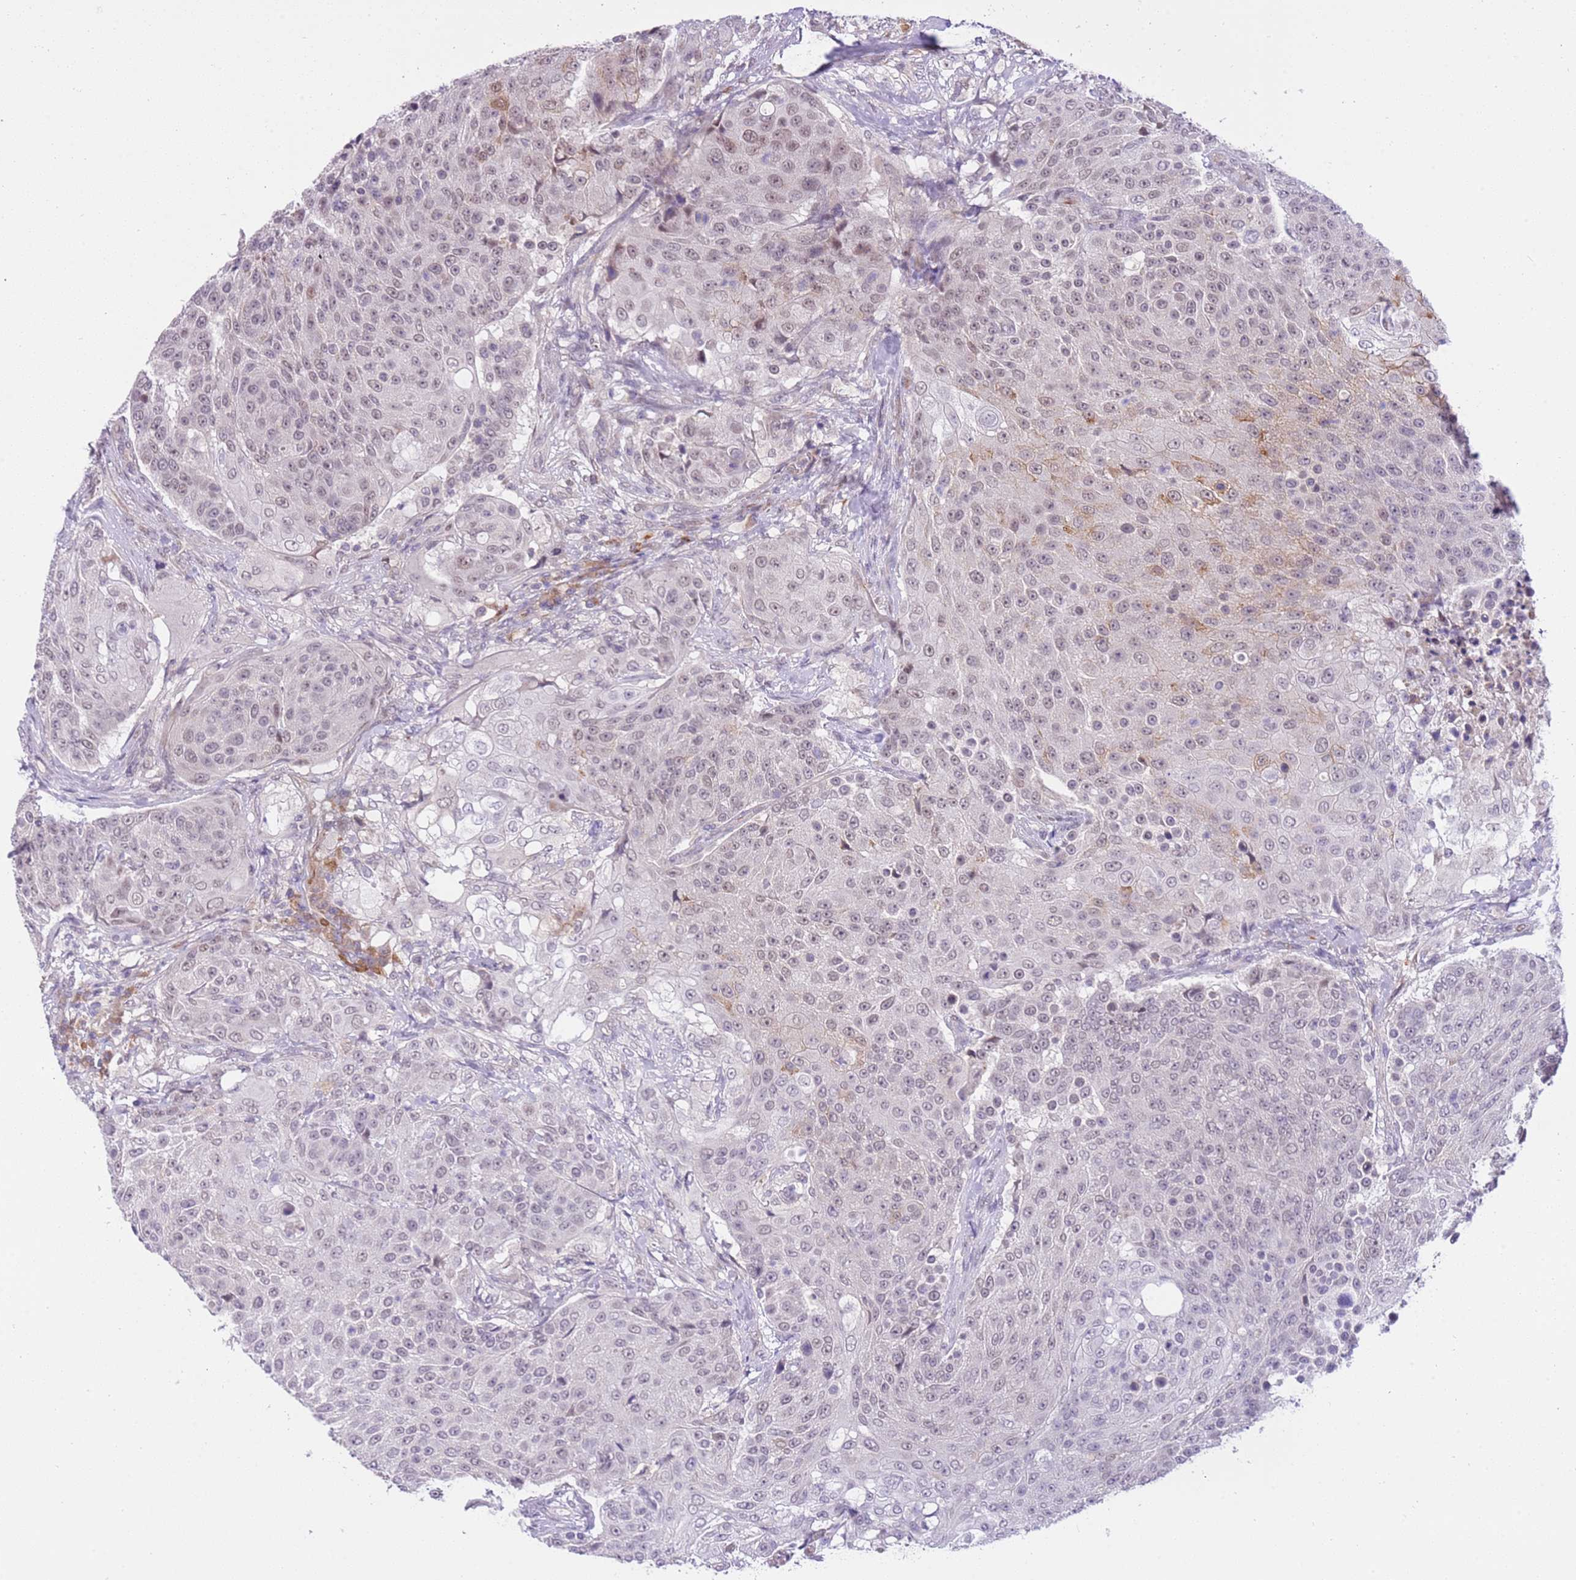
{"staining": {"intensity": "weak", "quantity": "<25%", "location": "nuclear"}, "tissue": "urothelial cancer", "cell_type": "Tumor cells", "image_type": "cancer", "snomed": [{"axis": "morphology", "description": "Urothelial carcinoma, High grade"}, {"axis": "topography", "description": "Urinary bladder"}], "caption": "Tumor cells are negative for brown protein staining in urothelial cancer. (Stains: DAB (3,3'-diaminobenzidine) immunohistochemistry with hematoxylin counter stain, Microscopy: brightfield microscopy at high magnification).", "gene": "MAGEF1", "patient": {"sex": "female", "age": 63}}